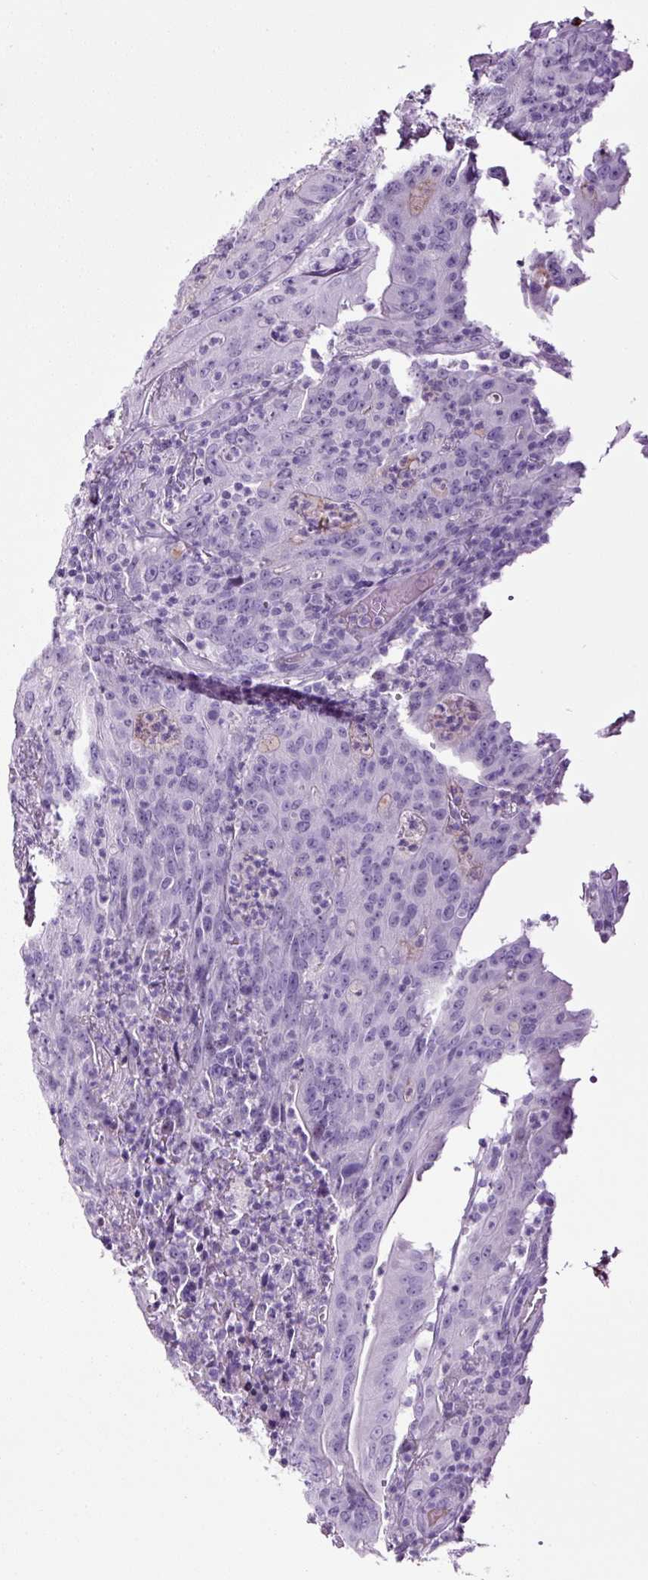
{"staining": {"intensity": "negative", "quantity": "none", "location": "none"}, "tissue": "colorectal cancer", "cell_type": "Tumor cells", "image_type": "cancer", "snomed": [{"axis": "morphology", "description": "Adenocarcinoma, NOS"}, {"axis": "topography", "description": "Colon"}], "caption": "DAB immunohistochemical staining of human colorectal cancer (adenocarcinoma) reveals no significant expression in tumor cells. The staining is performed using DAB brown chromogen with nuclei counter-stained in using hematoxylin.", "gene": "KLF1", "patient": {"sex": "male", "age": 83}}